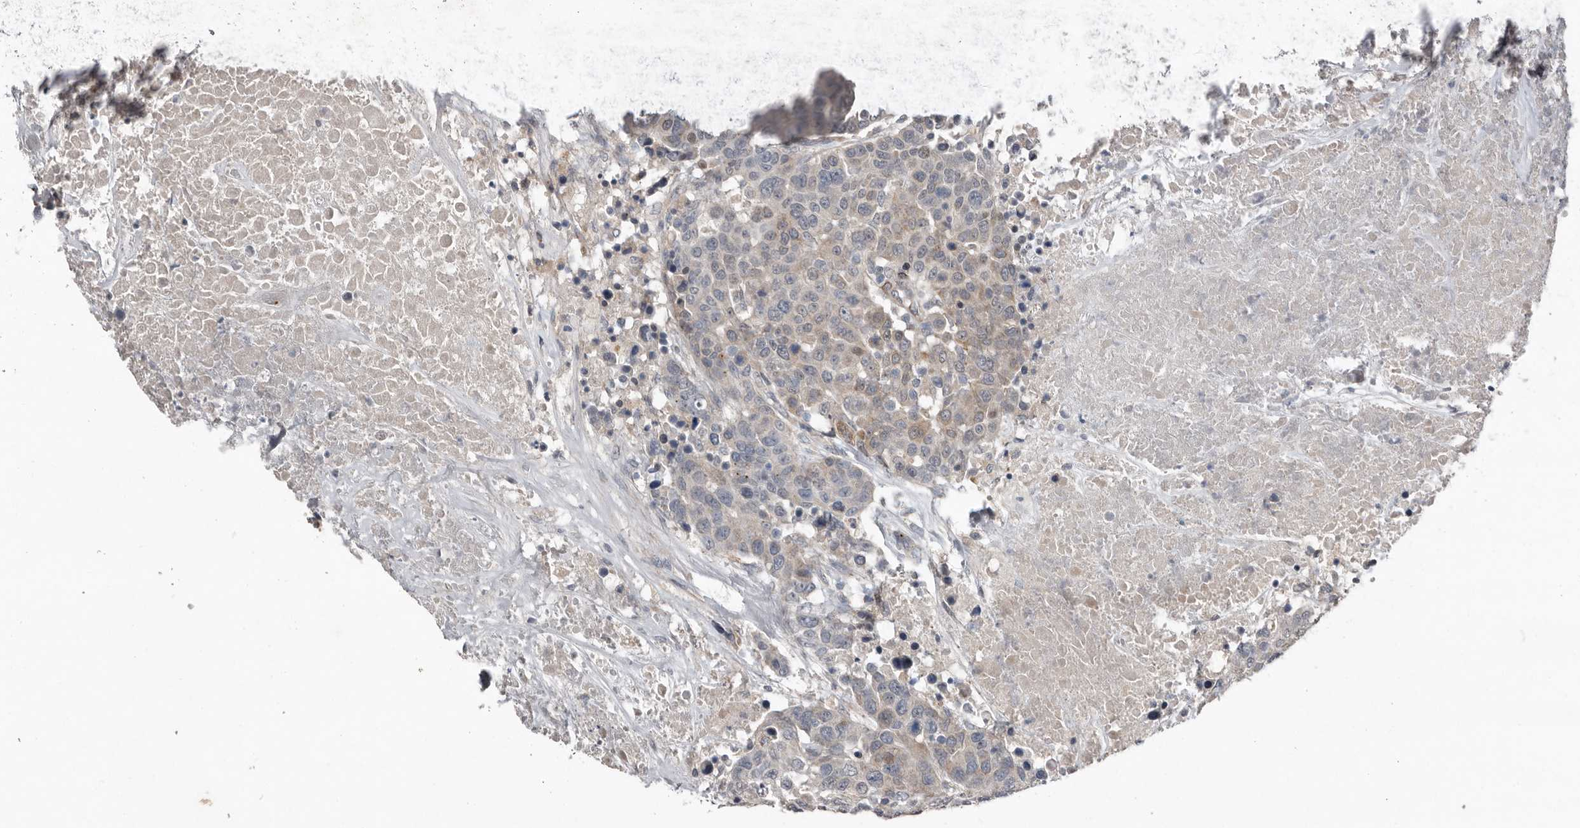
{"staining": {"intensity": "weak", "quantity": "<25%", "location": "cytoplasmic/membranous"}, "tissue": "breast cancer", "cell_type": "Tumor cells", "image_type": "cancer", "snomed": [{"axis": "morphology", "description": "Duct carcinoma"}, {"axis": "topography", "description": "Breast"}], "caption": "There is no significant staining in tumor cells of breast cancer (invasive ductal carcinoma).", "gene": "RANBP17", "patient": {"sex": "female", "age": 37}}